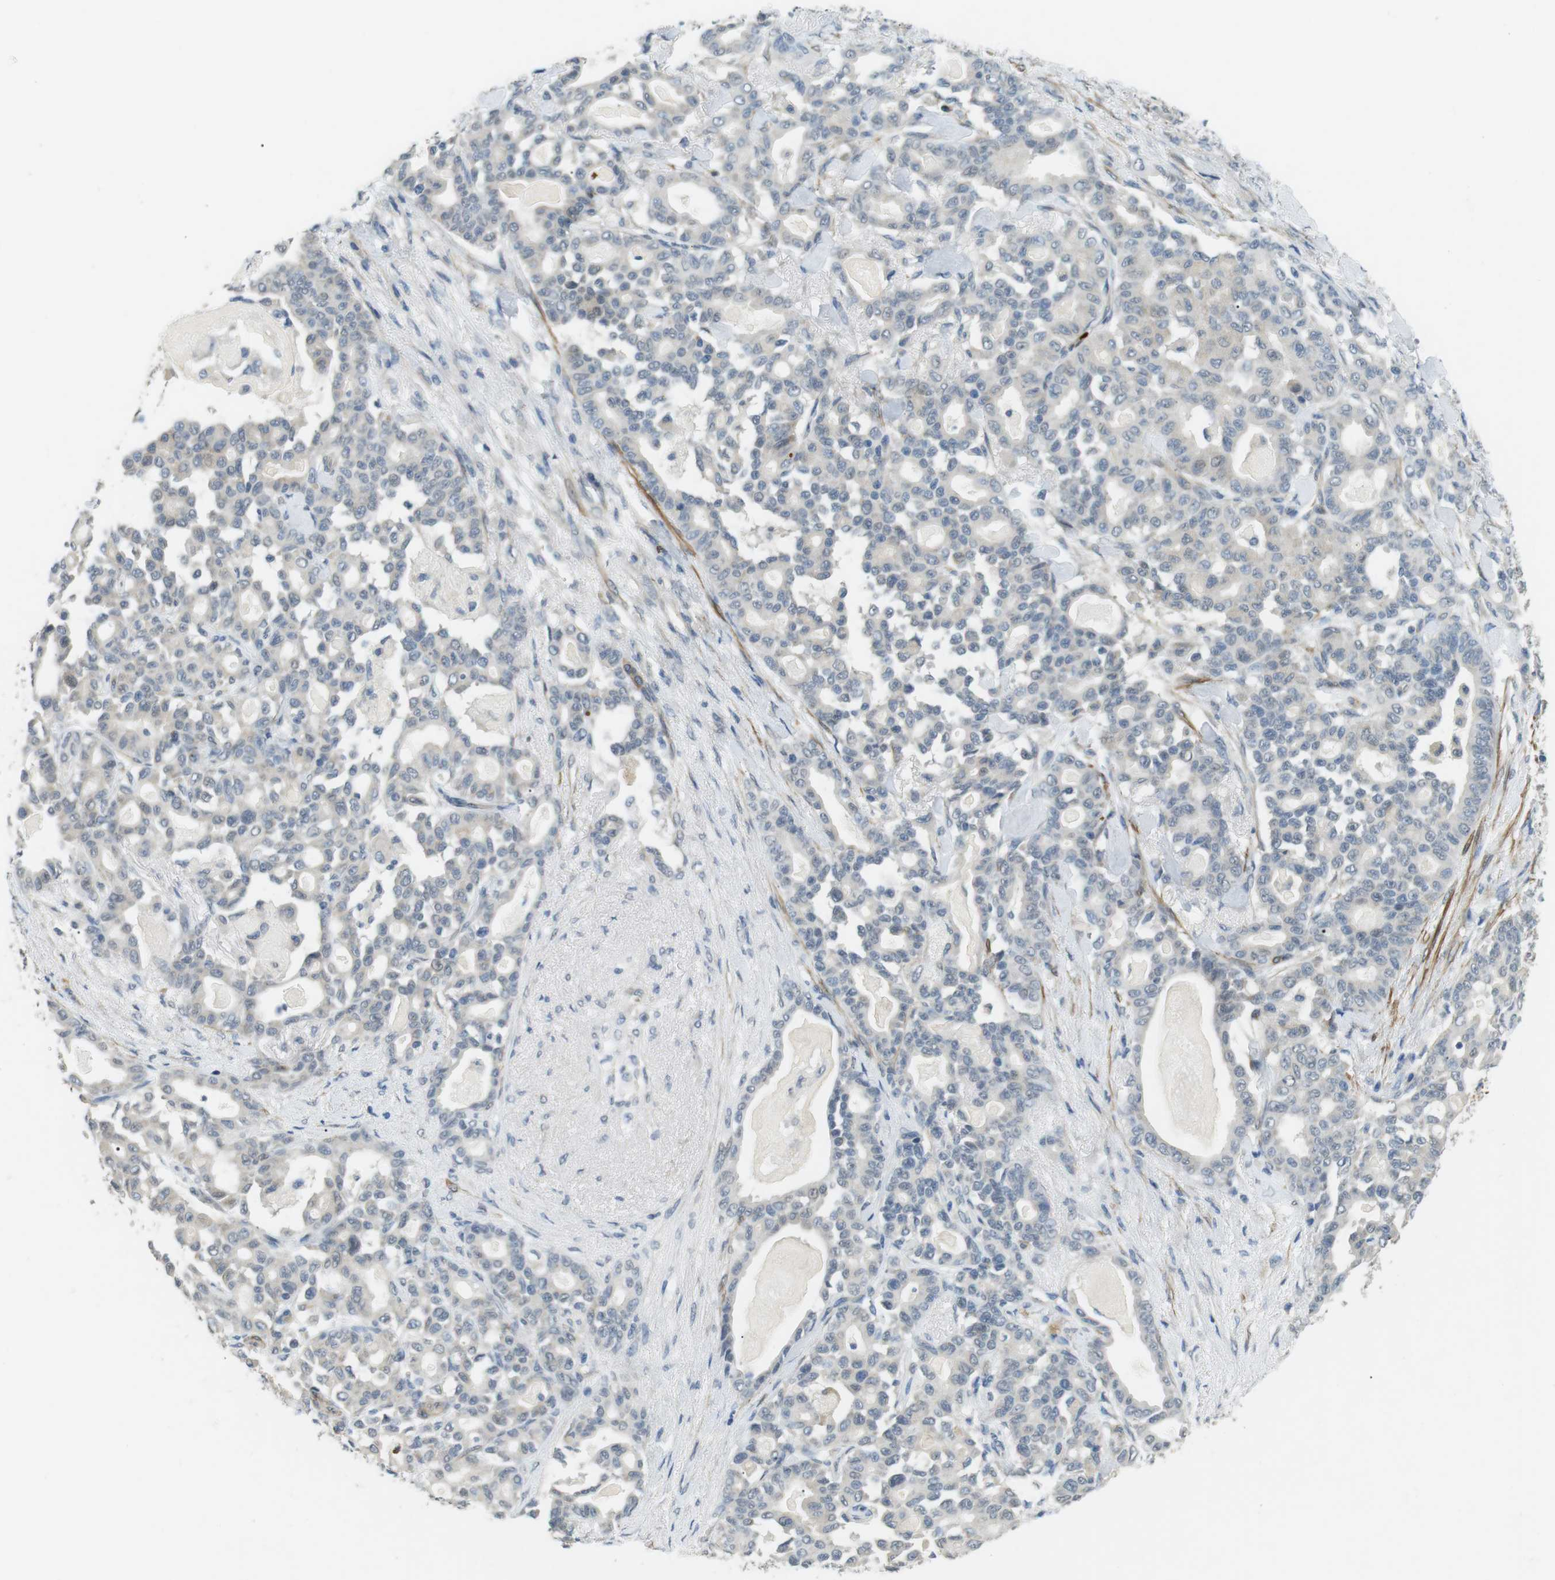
{"staining": {"intensity": "negative", "quantity": "none", "location": "none"}, "tissue": "pancreatic cancer", "cell_type": "Tumor cells", "image_type": "cancer", "snomed": [{"axis": "morphology", "description": "Adenocarcinoma, NOS"}, {"axis": "topography", "description": "Pancreas"}], "caption": "DAB (3,3'-diaminobenzidine) immunohistochemical staining of pancreatic cancer displays no significant positivity in tumor cells.", "gene": "GZMM", "patient": {"sex": "male", "age": 63}}